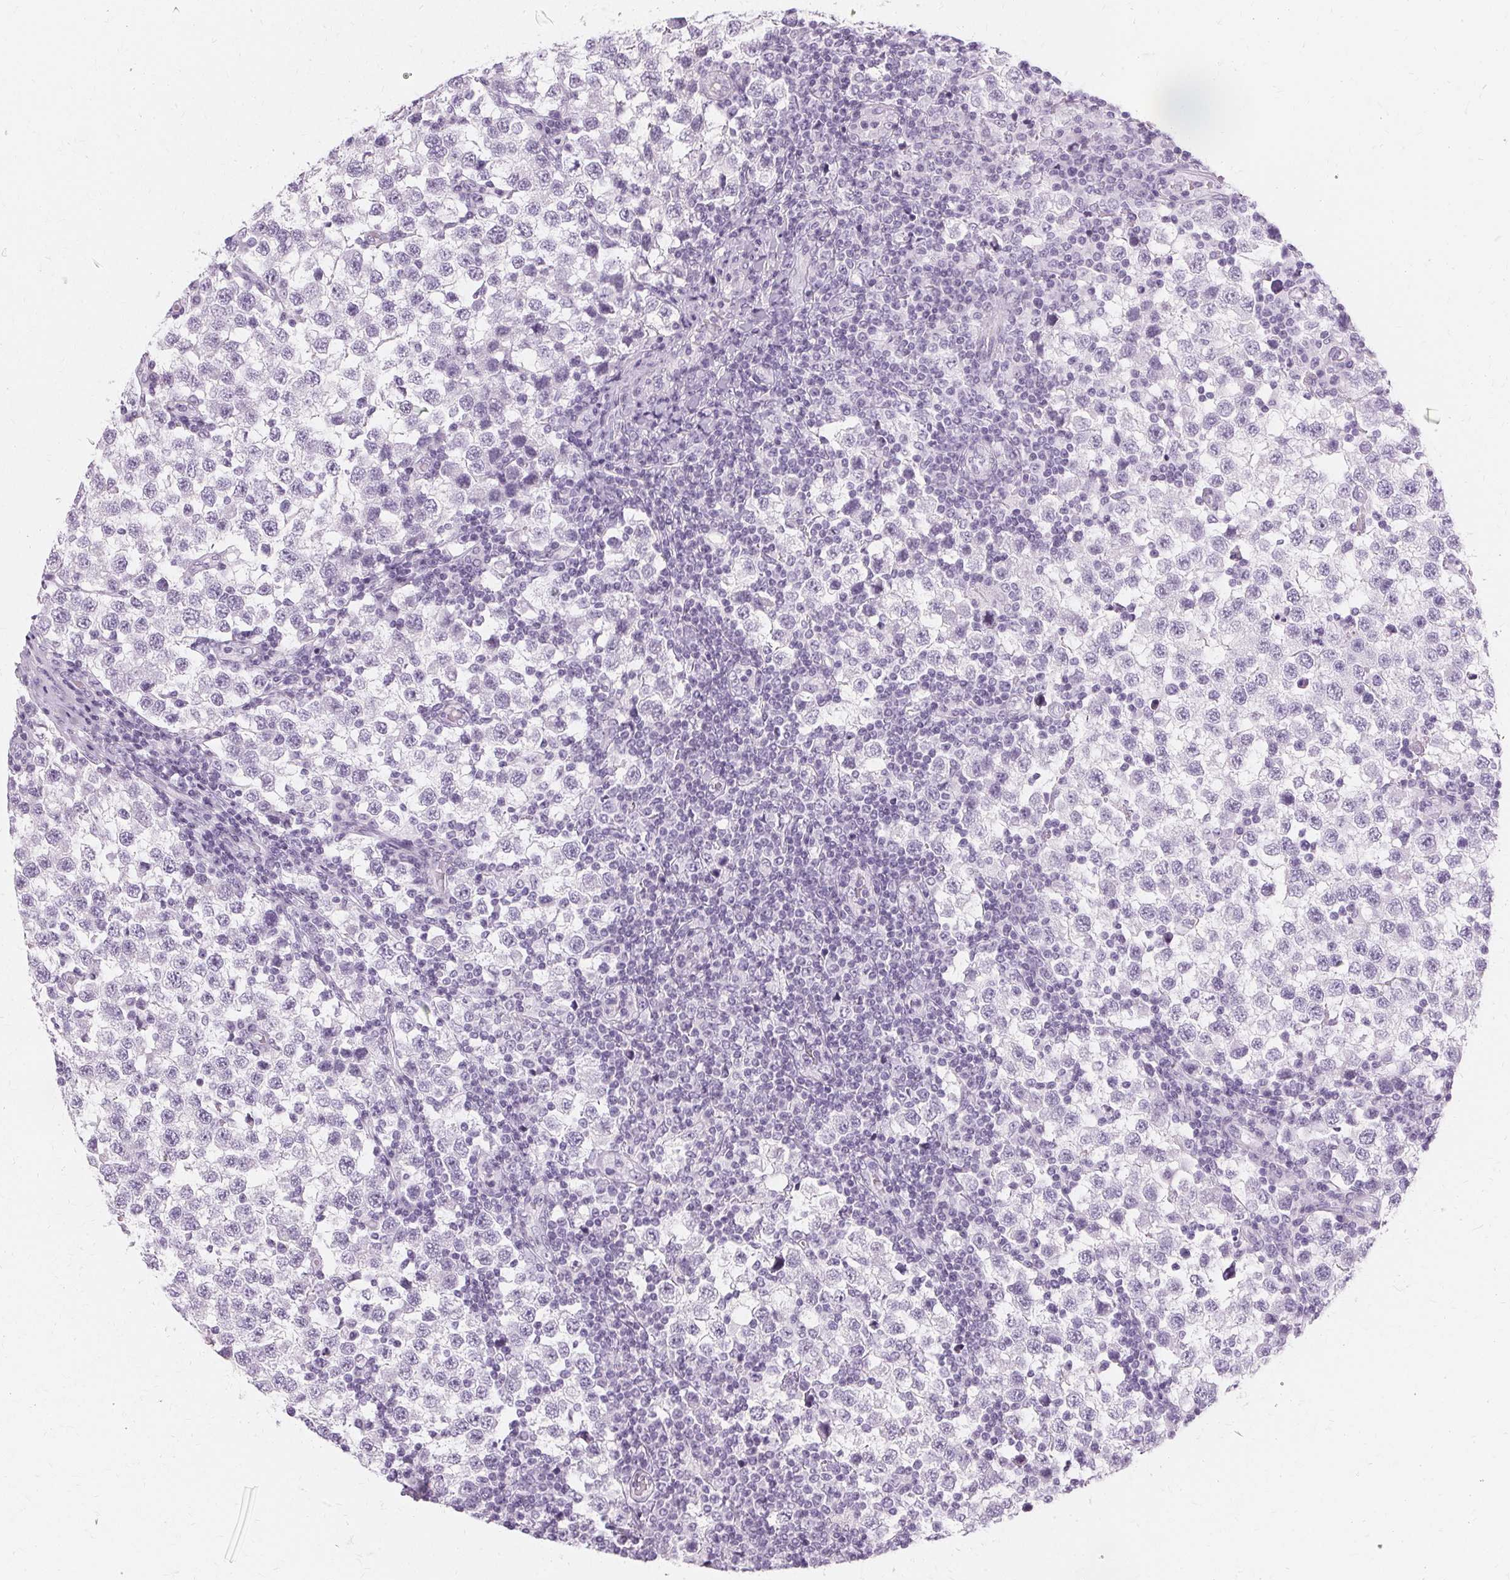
{"staining": {"intensity": "negative", "quantity": "none", "location": "none"}, "tissue": "testis cancer", "cell_type": "Tumor cells", "image_type": "cancer", "snomed": [{"axis": "morphology", "description": "Seminoma, NOS"}, {"axis": "topography", "description": "Testis"}], "caption": "High magnification brightfield microscopy of testis cancer stained with DAB (brown) and counterstained with hematoxylin (blue): tumor cells show no significant expression. (DAB (3,3'-diaminobenzidine) immunohistochemistry with hematoxylin counter stain).", "gene": "KRT6C", "patient": {"sex": "male", "age": 34}}